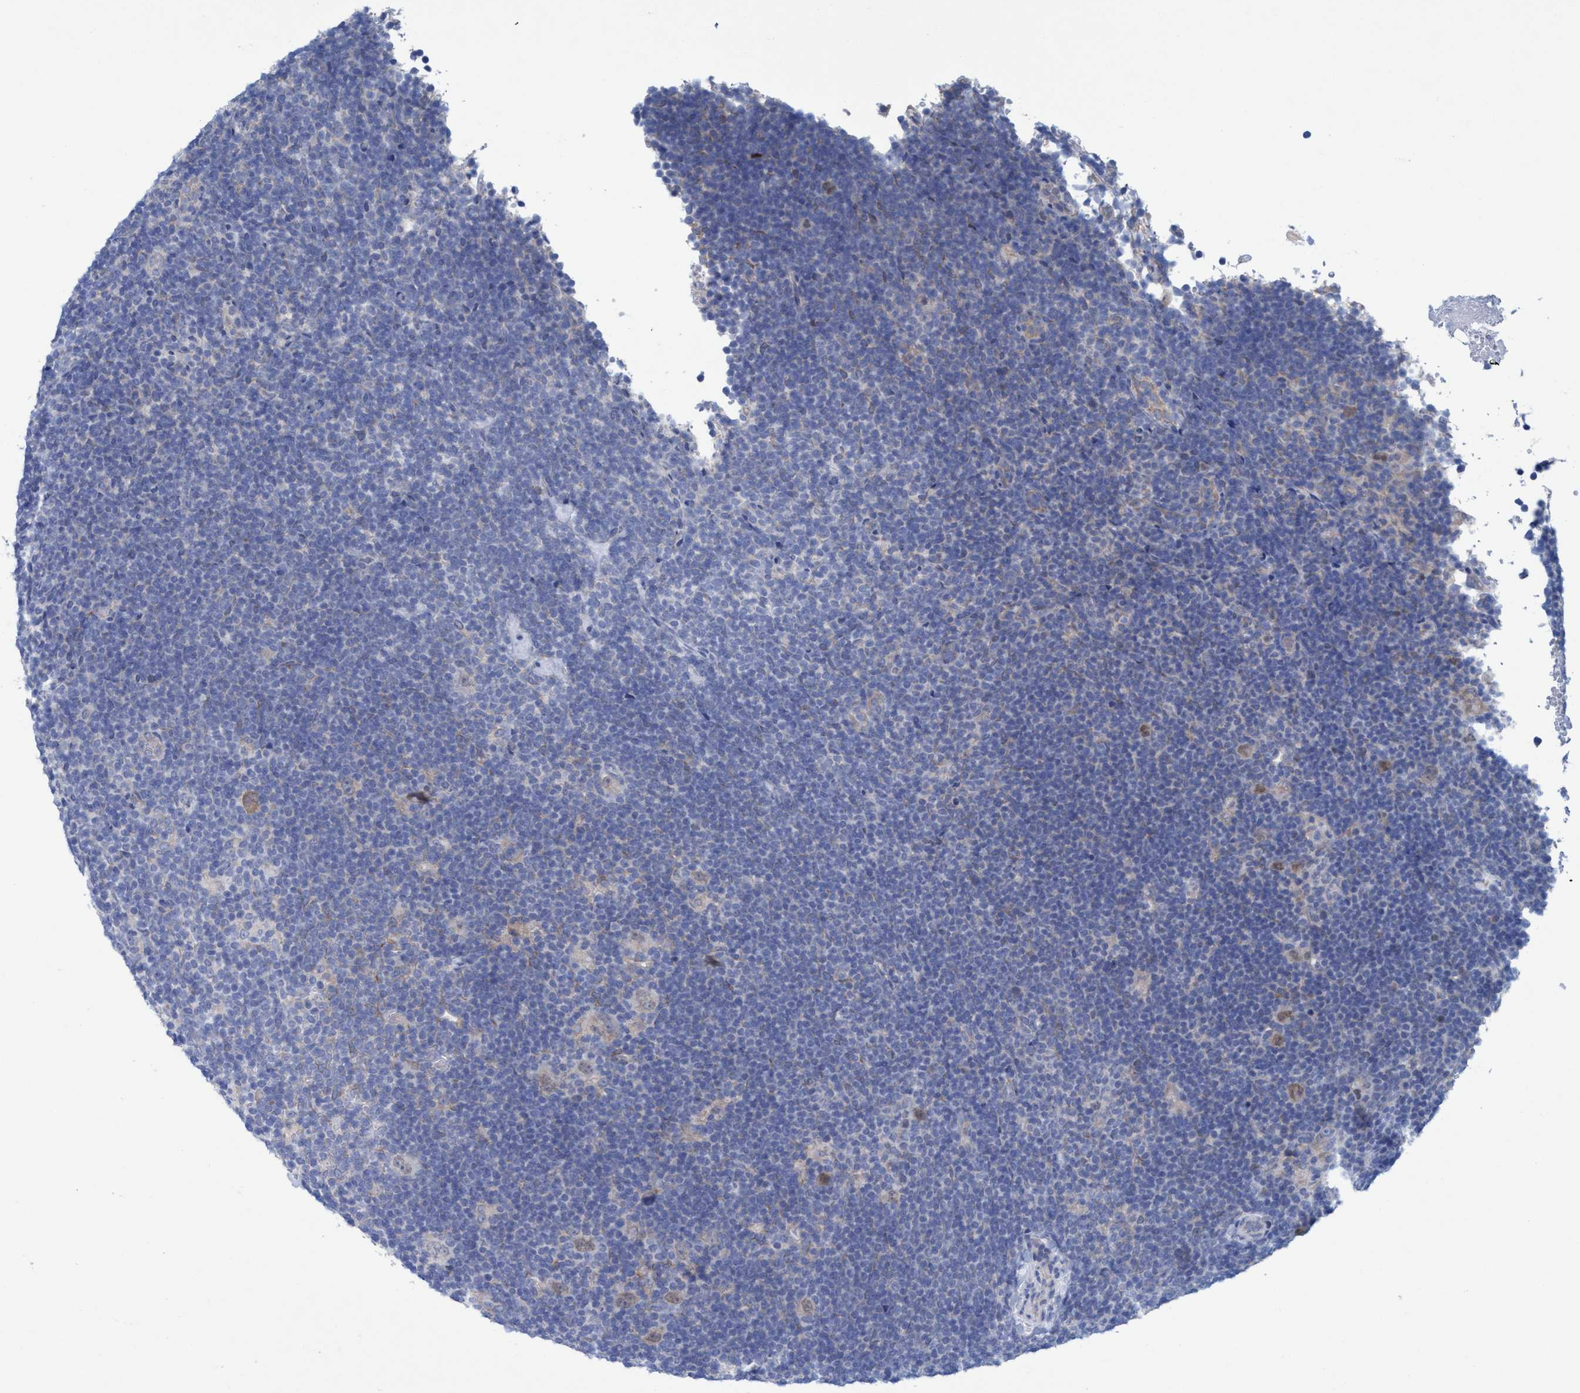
{"staining": {"intensity": "weak", "quantity": ">75%", "location": "cytoplasmic/membranous,nuclear"}, "tissue": "lymphoma", "cell_type": "Tumor cells", "image_type": "cancer", "snomed": [{"axis": "morphology", "description": "Hodgkin's disease, NOS"}, {"axis": "topography", "description": "Lymph node"}], "caption": "This is a histology image of immunohistochemistry staining of Hodgkin's disease, which shows weak positivity in the cytoplasmic/membranous and nuclear of tumor cells.", "gene": "RSAD1", "patient": {"sex": "female", "age": 57}}